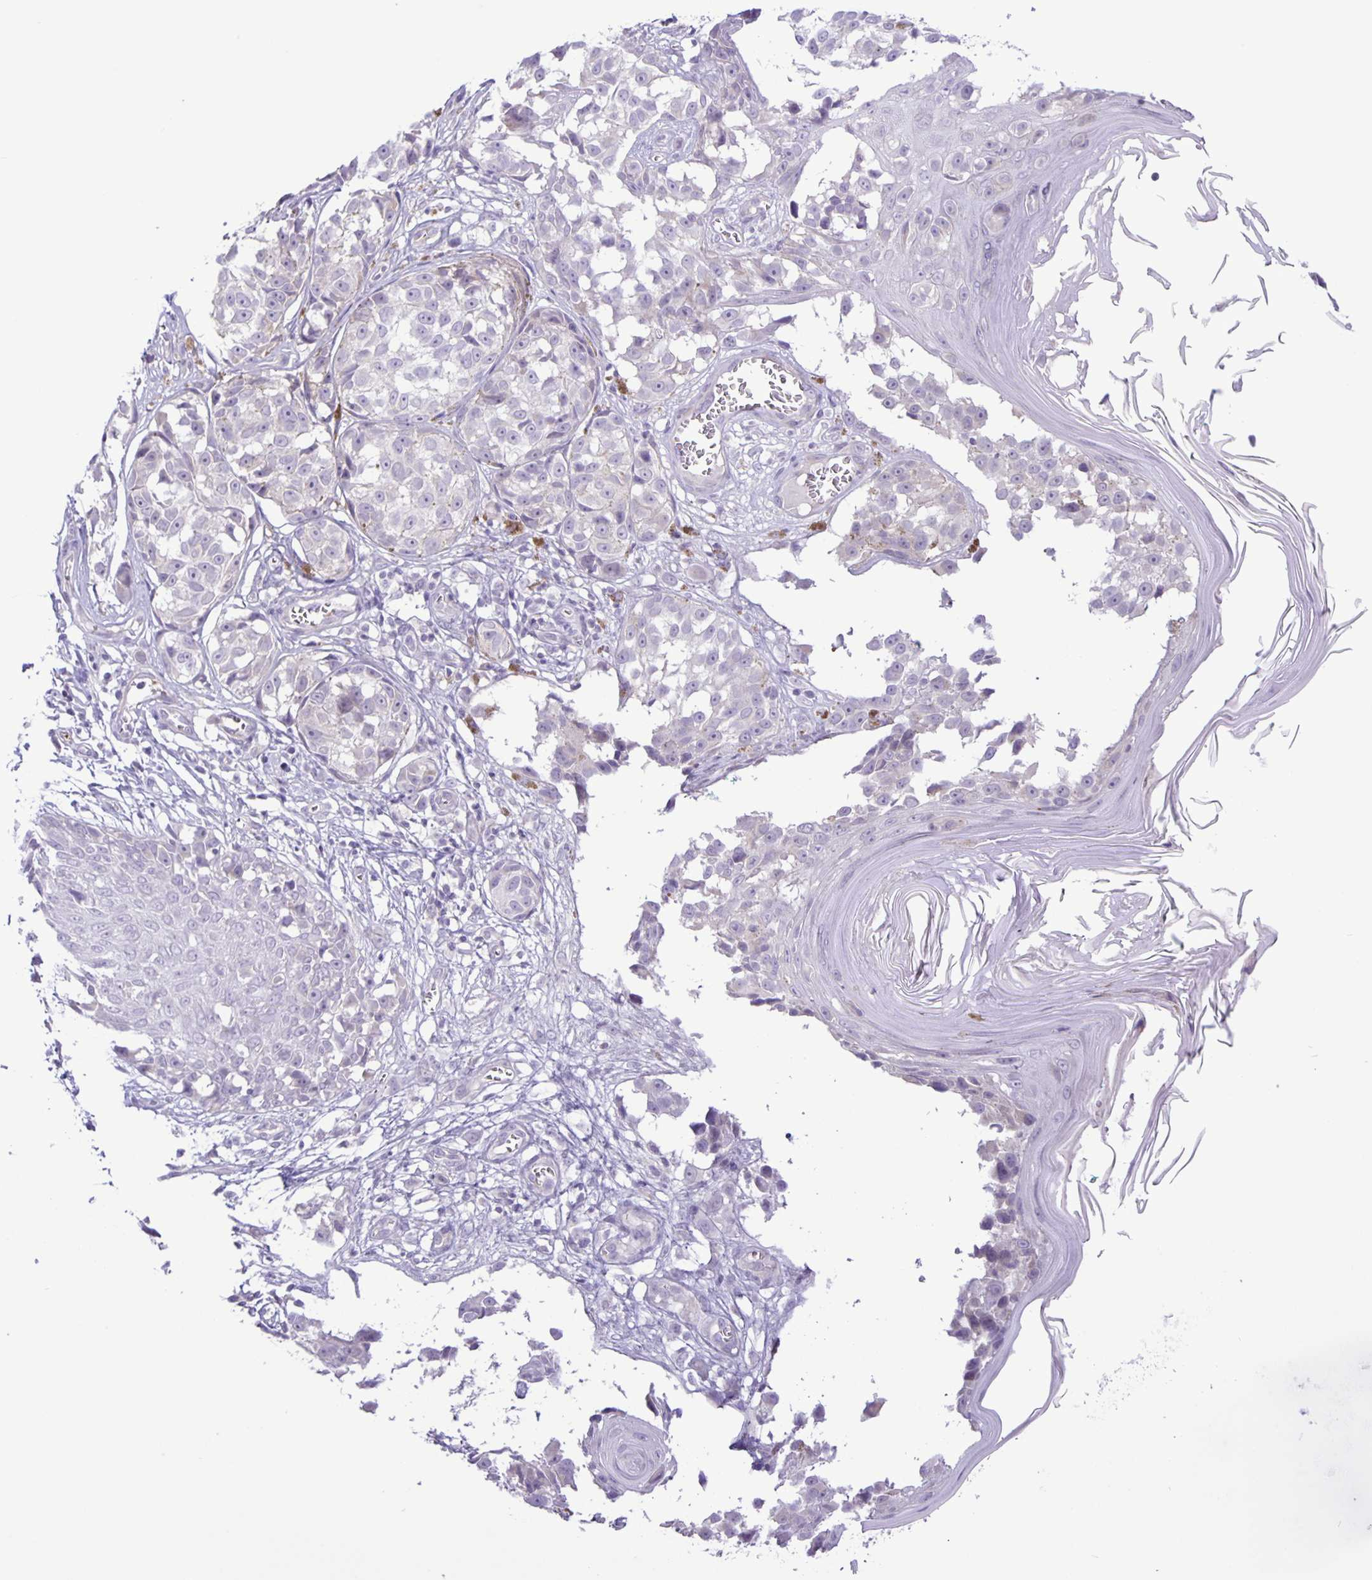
{"staining": {"intensity": "negative", "quantity": "none", "location": "none"}, "tissue": "melanoma", "cell_type": "Tumor cells", "image_type": "cancer", "snomed": [{"axis": "morphology", "description": "Malignant melanoma, NOS"}, {"axis": "topography", "description": "Skin"}], "caption": "Image shows no significant protein positivity in tumor cells of malignant melanoma.", "gene": "ADCK1", "patient": {"sex": "male", "age": 73}}